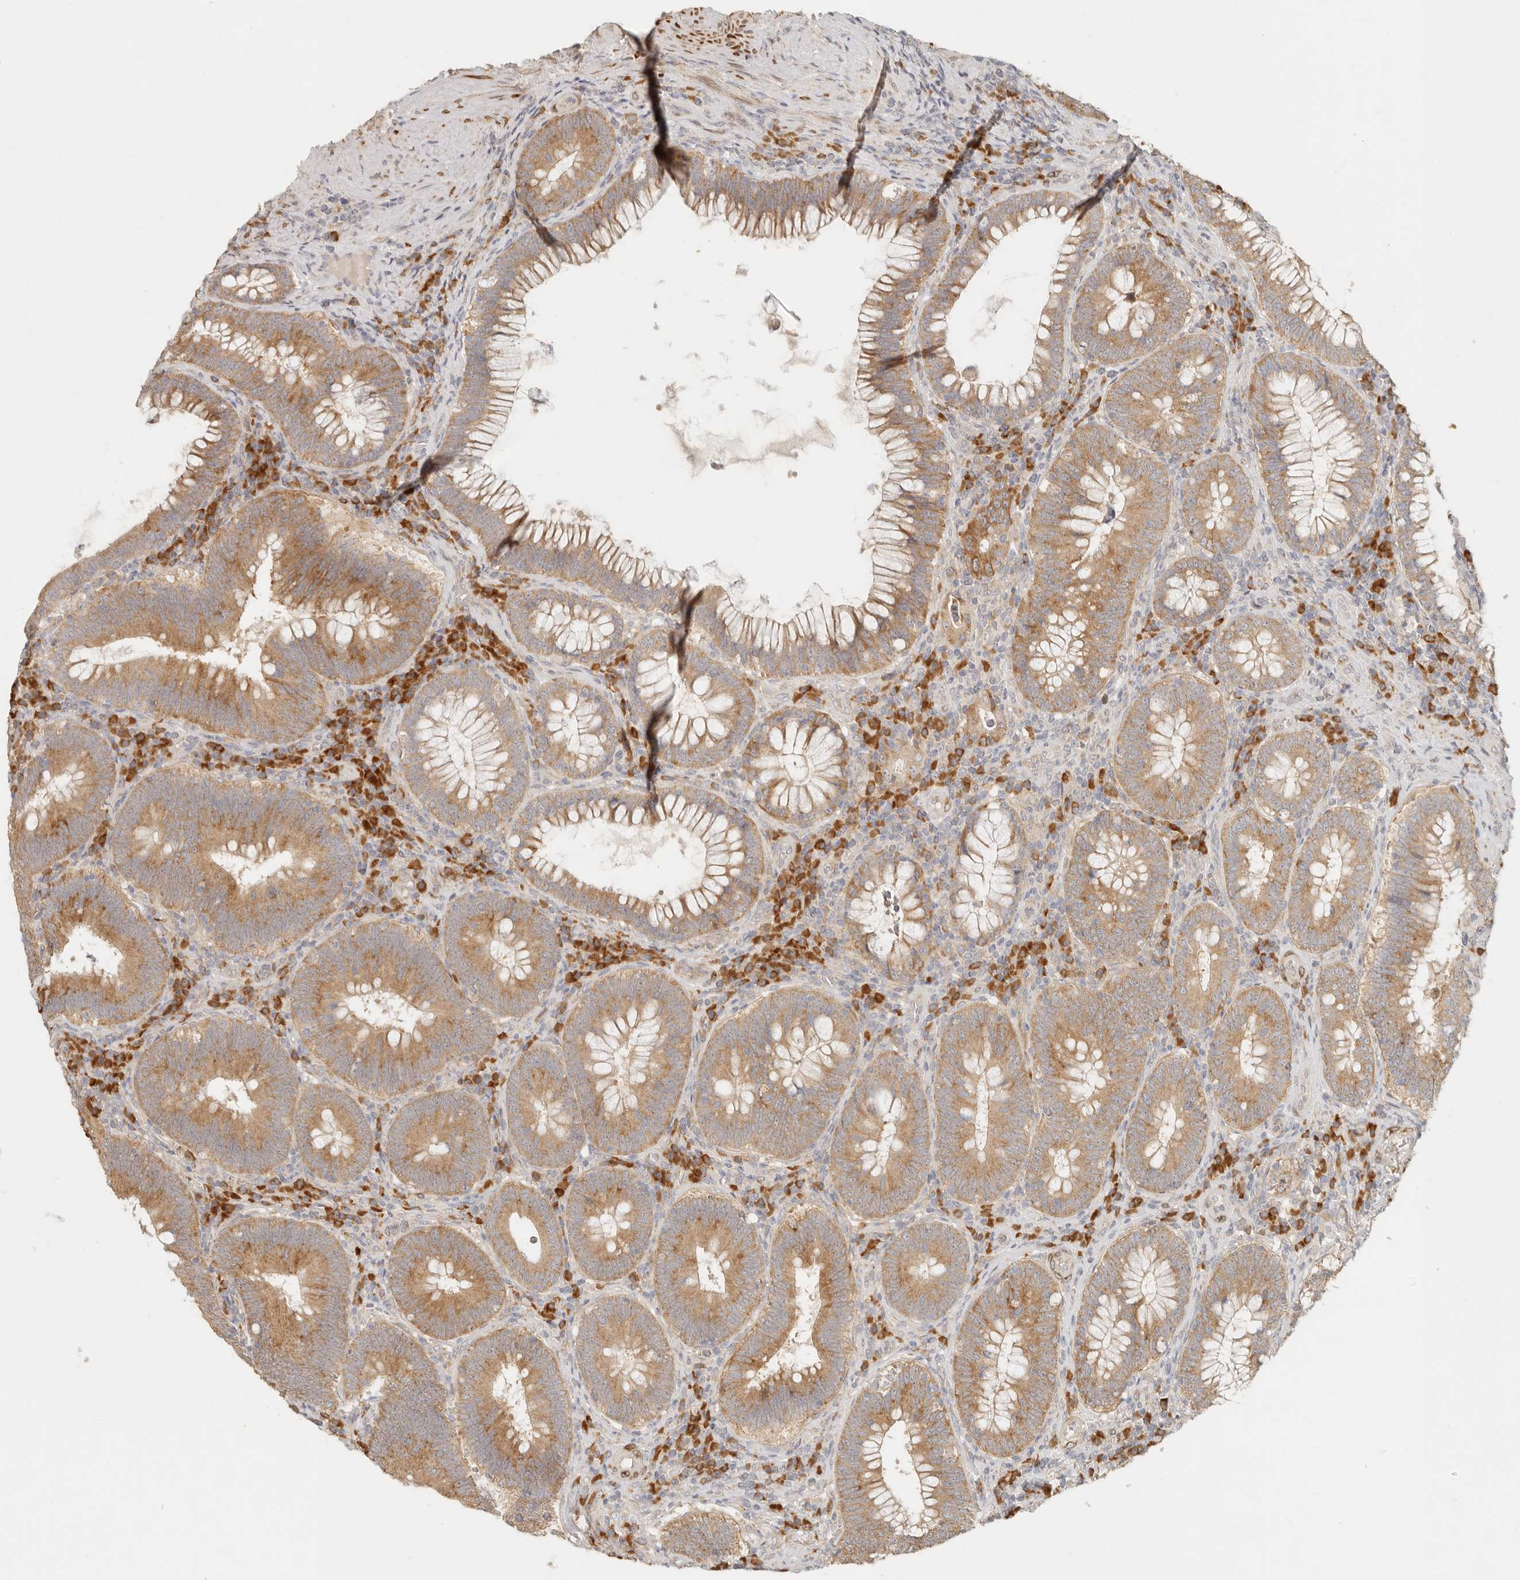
{"staining": {"intensity": "moderate", "quantity": ">75%", "location": "cytoplasmic/membranous"}, "tissue": "colorectal cancer", "cell_type": "Tumor cells", "image_type": "cancer", "snomed": [{"axis": "morphology", "description": "Normal tissue, NOS"}, {"axis": "topography", "description": "Colon"}], "caption": "Moderate cytoplasmic/membranous protein positivity is present in about >75% of tumor cells in colorectal cancer.", "gene": "PABPC4", "patient": {"sex": "female", "age": 82}}